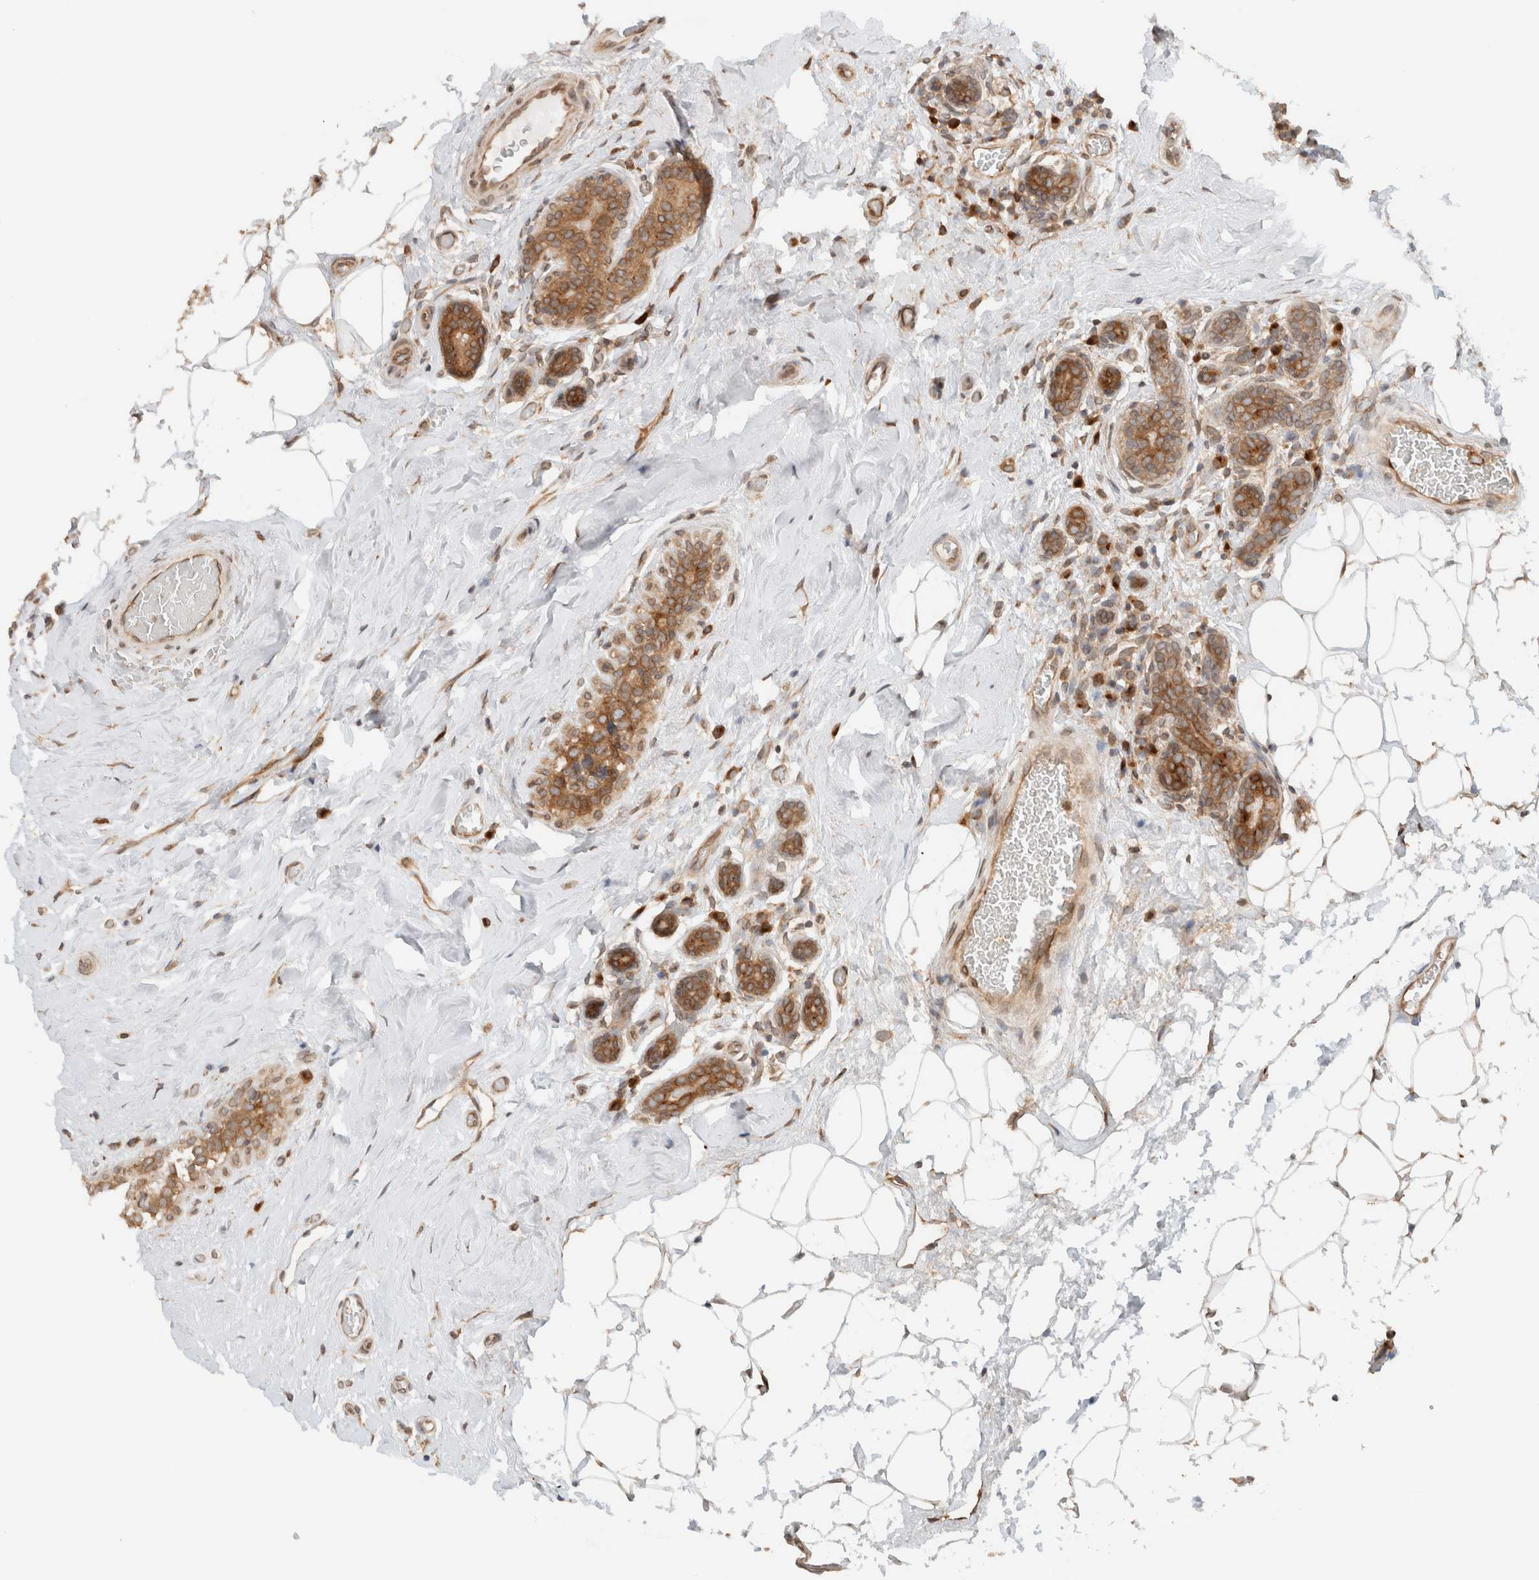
{"staining": {"intensity": "moderate", "quantity": ">75%", "location": "cytoplasmic/membranous"}, "tissue": "breast cancer", "cell_type": "Tumor cells", "image_type": "cancer", "snomed": [{"axis": "morphology", "description": "Normal tissue, NOS"}, {"axis": "morphology", "description": "Duct carcinoma"}, {"axis": "topography", "description": "Breast"}], "caption": "About >75% of tumor cells in human breast infiltrating ductal carcinoma demonstrate moderate cytoplasmic/membranous protein positivity as visualized by brown immunohistochemical staining.", "gene": "ARFGEF2", "patient": {"sex": "female", "age": 43}}